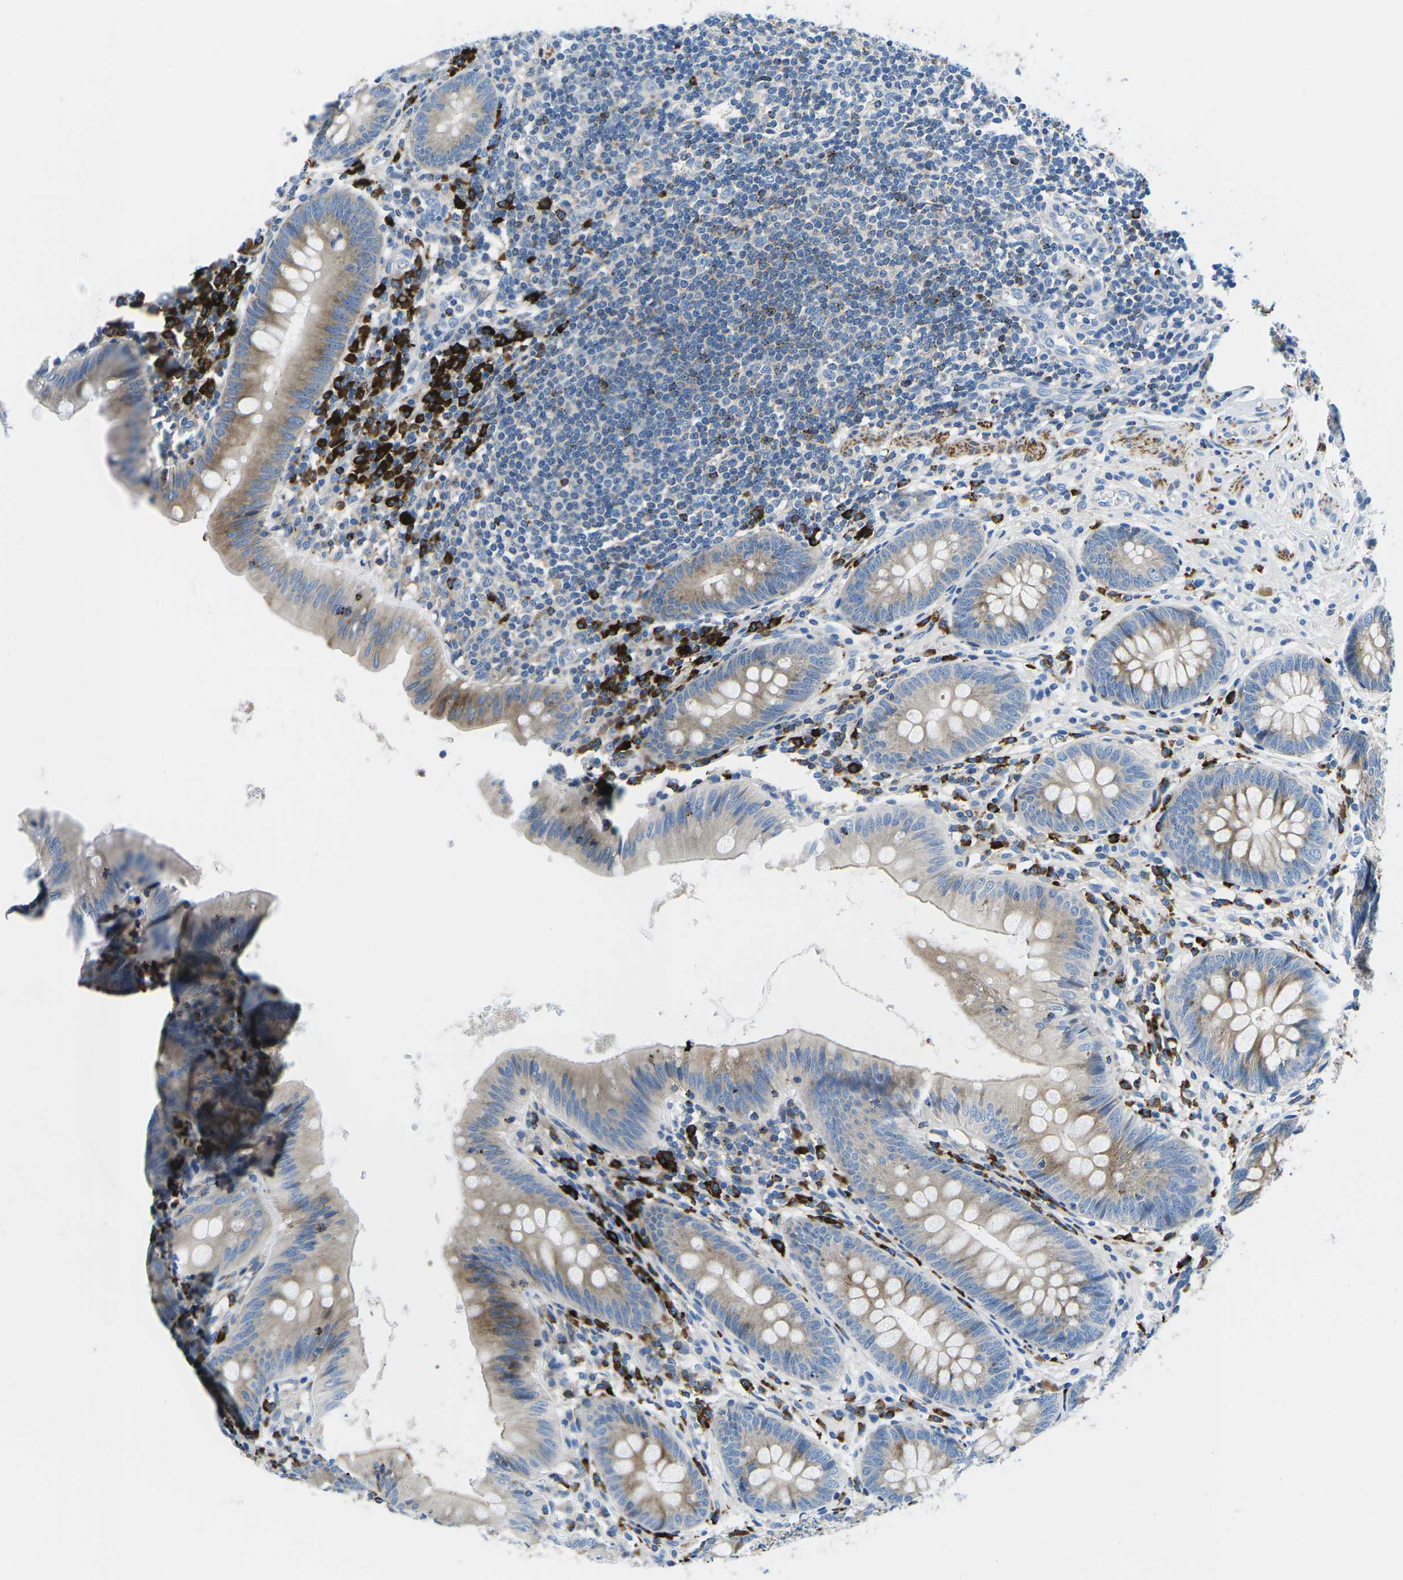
{"staining": {"intensity": "moderate", "quantity": ">75%", "location": "cytoplasmic/membranous"}, "tissue": "appendix", "cell_type": "Glandular cells", "image_type": "normal", "snomed": [{"axis": "morphology", "description": "Normal tissue, NOS"}, {"axis": "topography", "description": "Appendix"}], "caption": "An immunohistochemistry micrograph of unremarkable tissue is shown. Protein staining in brown shows moderate cytoplasmic/membranous positivity in appendix within glandular cells. Nuclei are stained in blue.", "gene": "MC4R", "patient": {"sex": "male", "age": 56}}